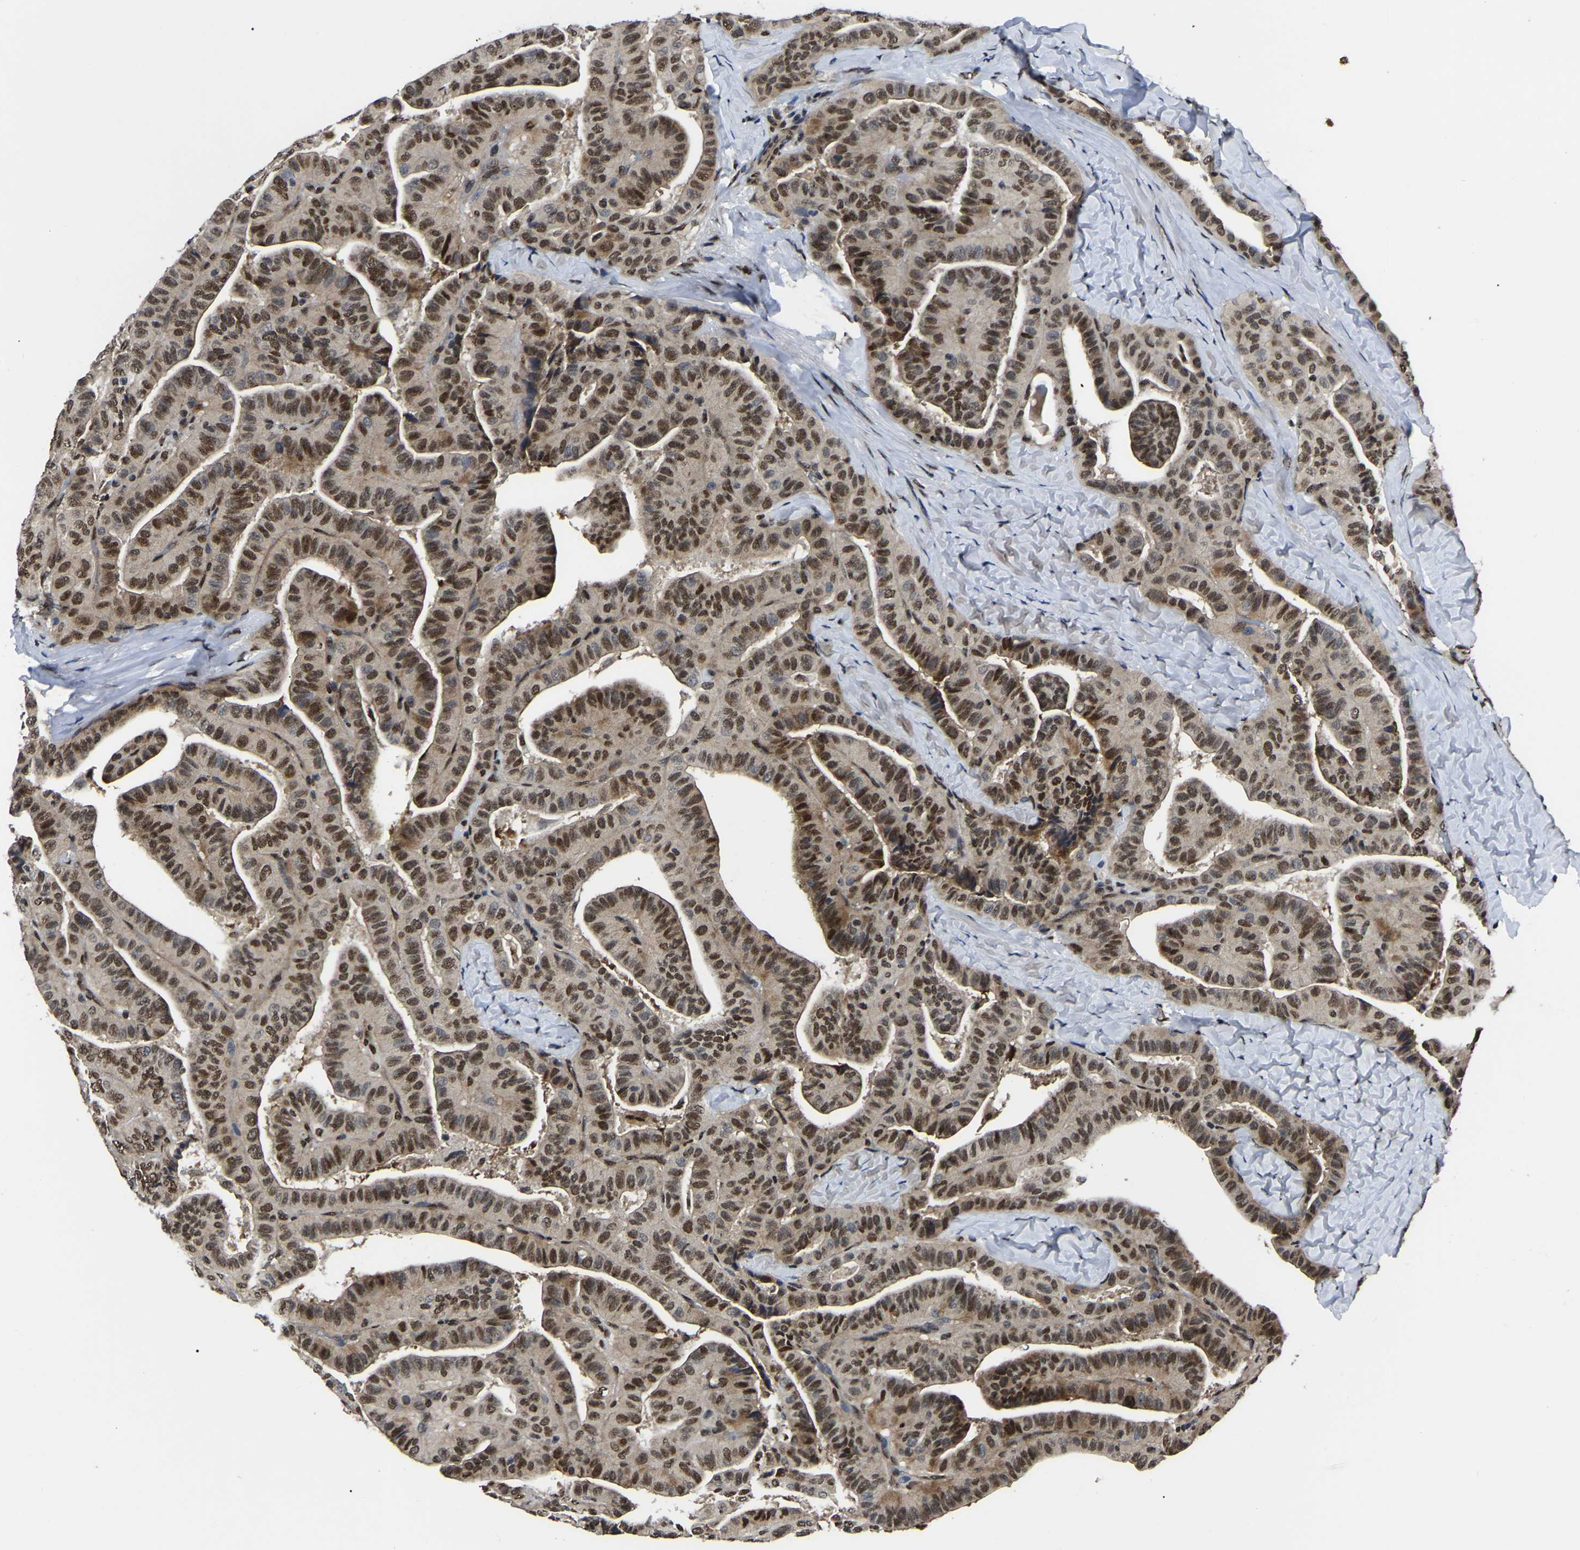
{"staining": {"intensity": "strong", "quantity": ">75%", "location": "nuclear"}, "tissue": "thyroid cancer", "cell_type": "Tumor cells", "image_type": "cancer", "snomed": [{"axis": "morphology", "description": "Papillary adenocarcinoma, NOS"}, {"axis": "topography", "description": "Thyroid gland"}], "caption": "The image demonstrates a brown stain indicating the presence of a protein in the nuclear of tumor cells in thyroid papillary adenocarcinoma. (Stains: DAB (3,3'-diaminobenzidine) in brown, nuclei in blue, Microscopy: brightfield microscopy at high magnification).", "gene": "TRIM35", "patient": {"sex": "male", "age": 77}}